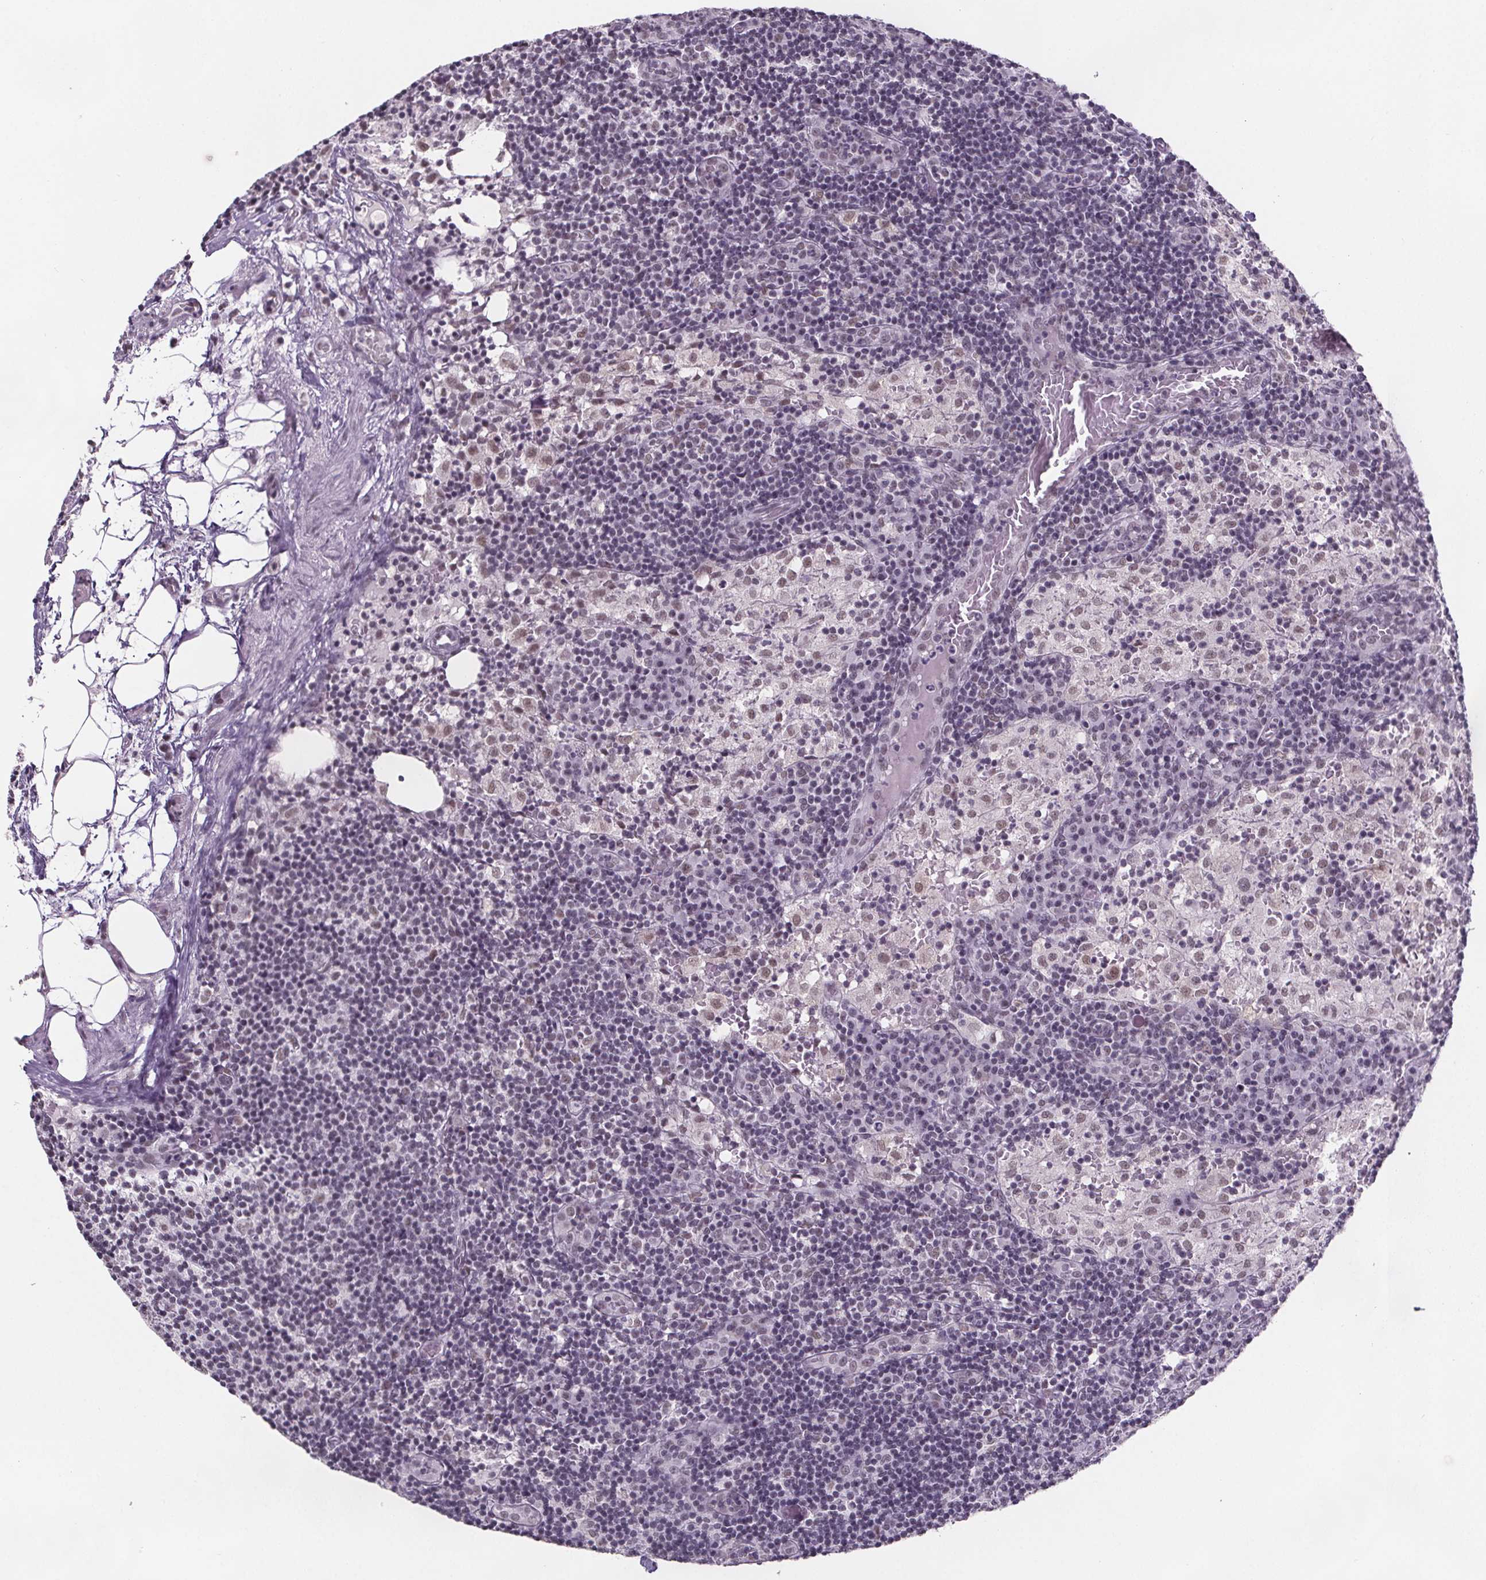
{"staining": {"intensity": "negative", "quantity": "none", "location": "none"}, "tissue": "lymph node", "cell_type": "Germinal center cells", "image_type": "normal", "snomed": [{"axis": "morphology", "description": "Normal tissue, NOS"}, {"axis": "topography", "description": "Lymph node"}], "caption": "Image shows no significant protein positivity in germinal center cells of benign lymph node.", "gene": "ZNF572", "patient": {"sex": "male", "age": 62}}